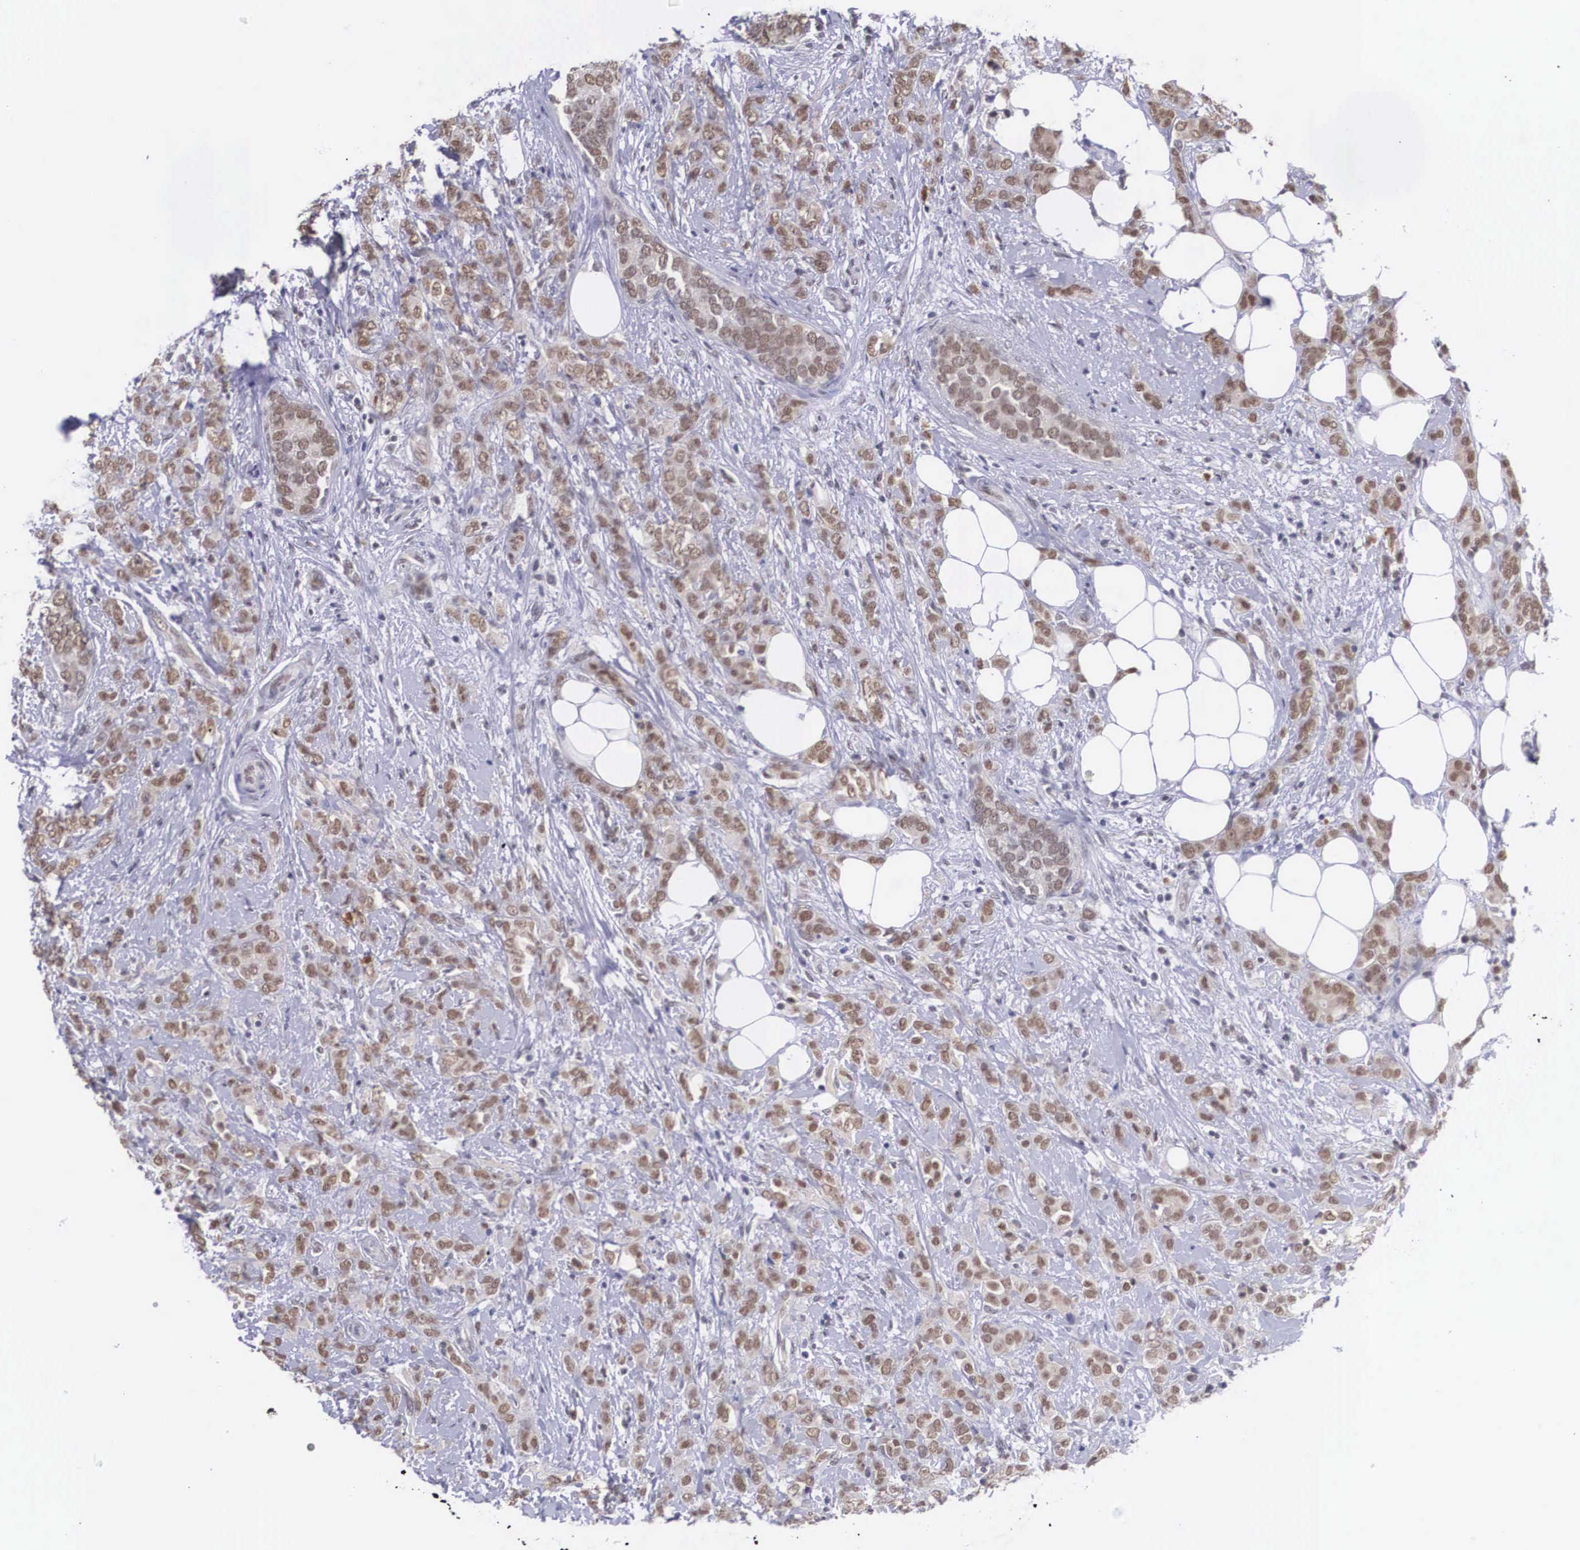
{"staining": {"intensity": "moderate", "quantity": ">75%", "location": "cytoplasmic/membranous,nuclear"}, "tissue": "breast cancer", "cell_type": "Tumor cells", "image_type": "cancer", "snomed": [{"axis": "morphology", "description": "Duct carcinoma"}, {"axis": "topography", "description": "Breast"}], "caption": "Protein staining displays moderate cytoplasmic/membranous and nuclear staining in approximately >75% of tumor cells in breast infiltrating ductal carcinoma. (DAB (3,3'-diaminobenzidine) IHC with brightfield microscopy, high magnification).", "gene": "NINL", "patient": {"sex": "female", "age": 53}}